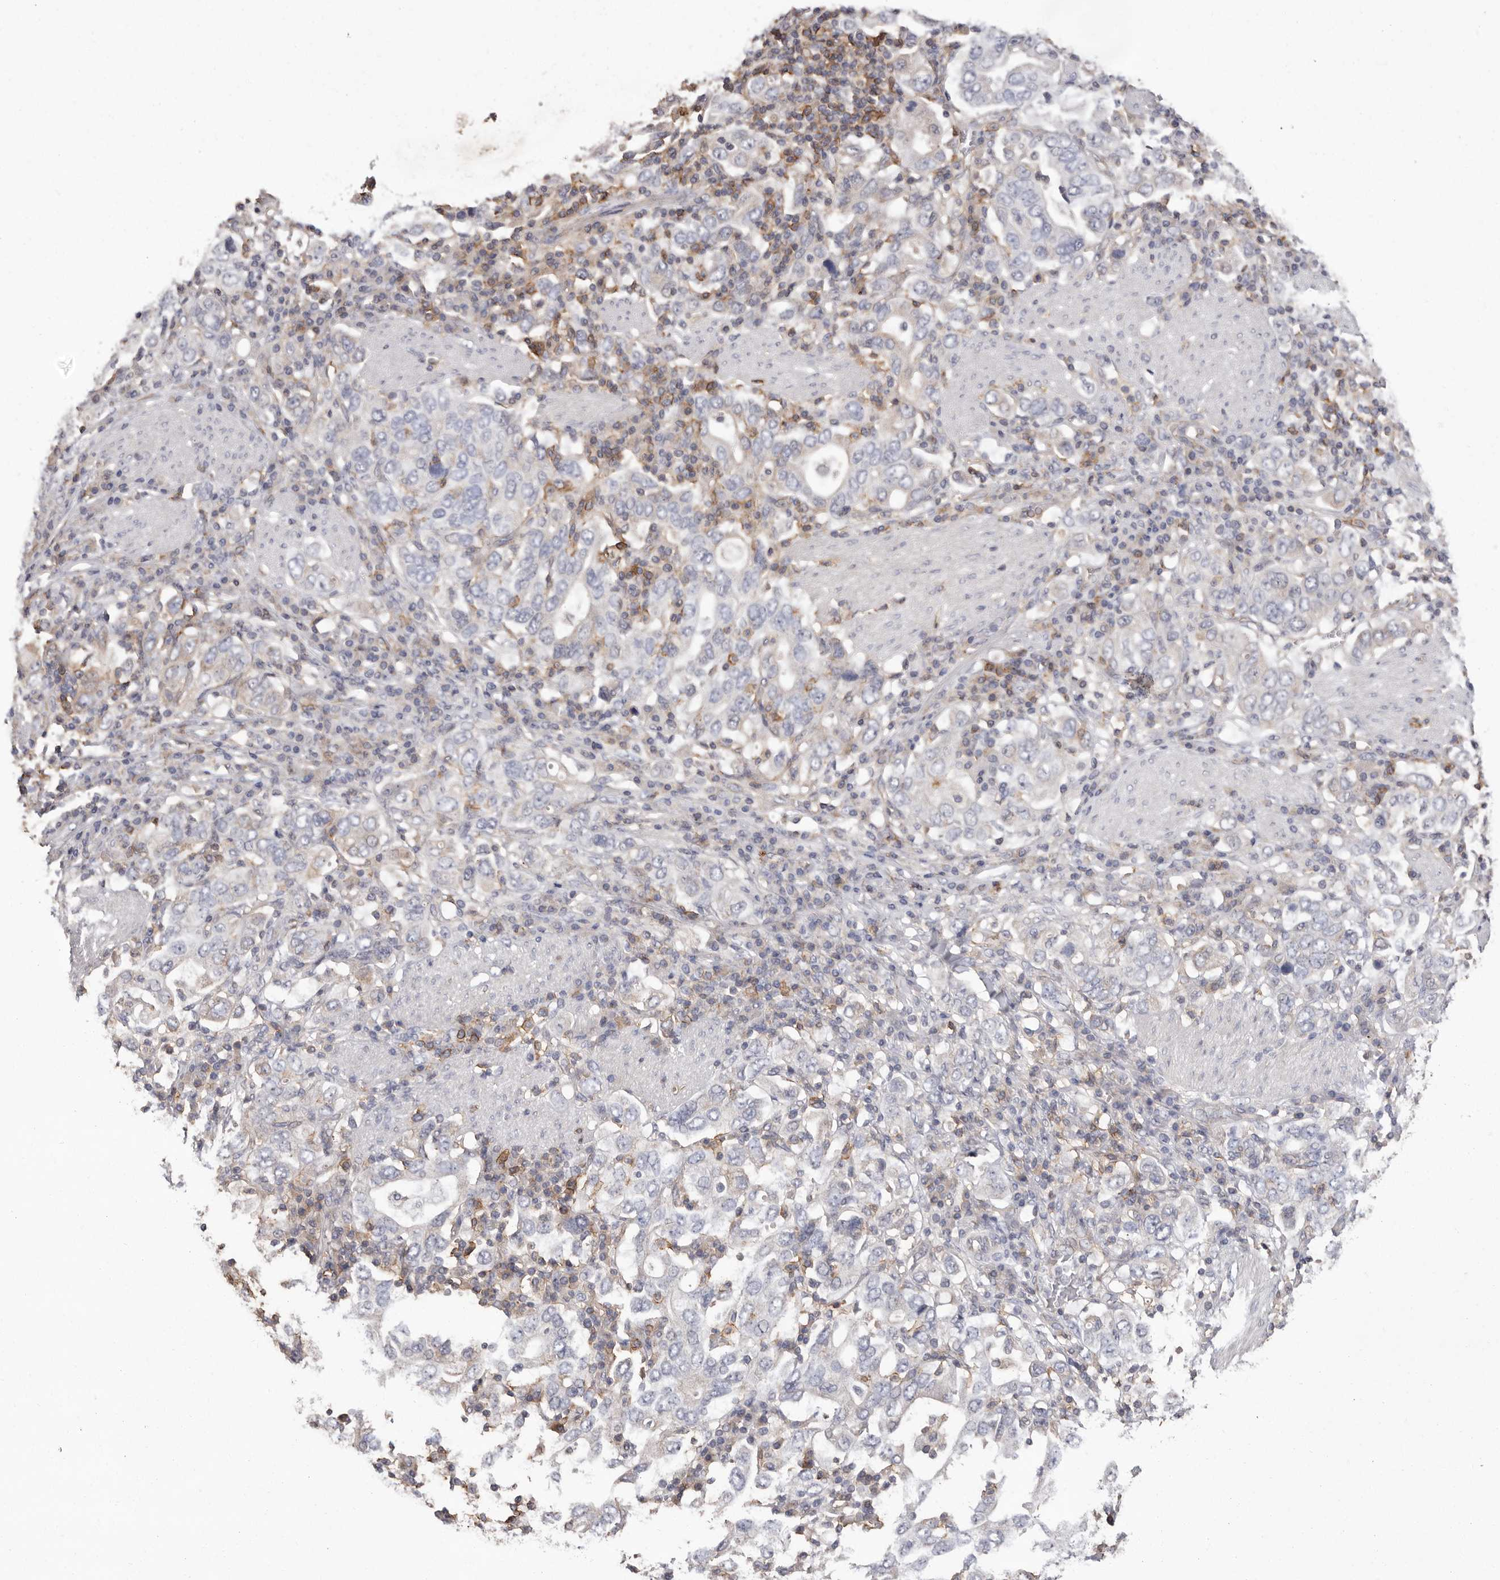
{"staining": {"intensity": "negative", "quantity": "none", "location": "none"}, "tissue": "stomach cancer", "cell_type": "Tumor cells", "image_type": "cancer", "snomed": [{"axis": "morphology", "description": "Adenocarcinoma, NOS"}, {"axis": "topography", "description": "Stomach, upper"}], "caption": "Tumor cells are negative for brown protein staining in stomach cancer (adenocarcinoma).", "gene": "MMACHC", "patient": {"sex": "male", "age": 62}}